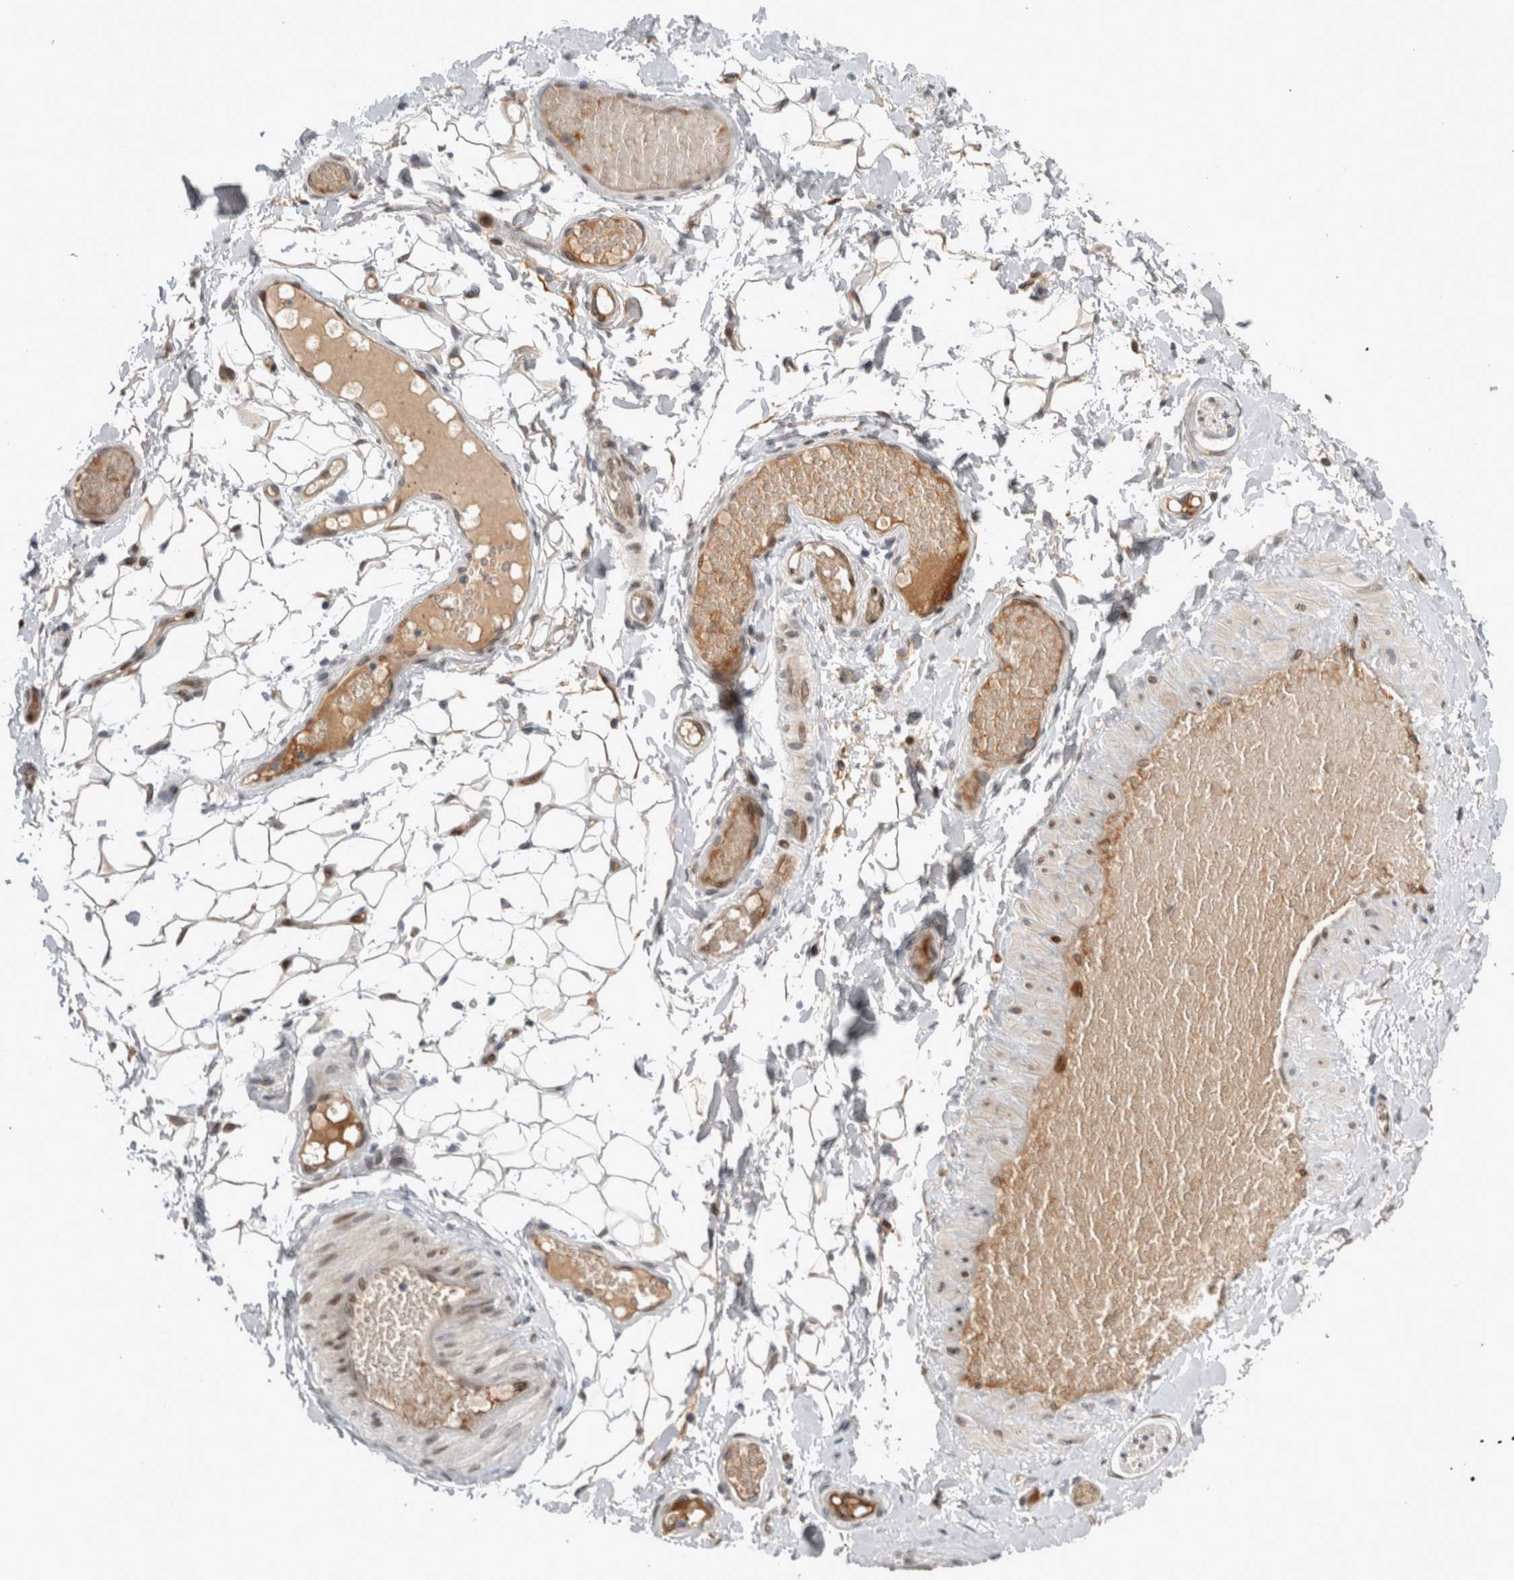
{"staining": {"intensity": "strong", "quantity": ">75%", "location": "nuclear"}, "tissue": "adipose tissue", "cell_type": "Adipocytes", "image_type": "normal", "snomed": [{"axis": "morphology", "description": "Normal tissue, NOS"}, {"axis": "topography", "description": "Adipose tissue"}, {"axis": "topography", "description": "Vascular tissue"}, {"axis": "topography", "description": "Peripheral nerve tissue"}], "caption": "Strong nuclear staining is appreciated in about >75% of adipocytes in unremarkable adipose tissue. The staining is performed using DAB (3,3'-diaminobenzidine) brown chromogen to label protein expression. The nuclei are counter-stained blue using hematoxylin.", "gene": "DMTN", "patient": {"sex": "male", "age": 25}}